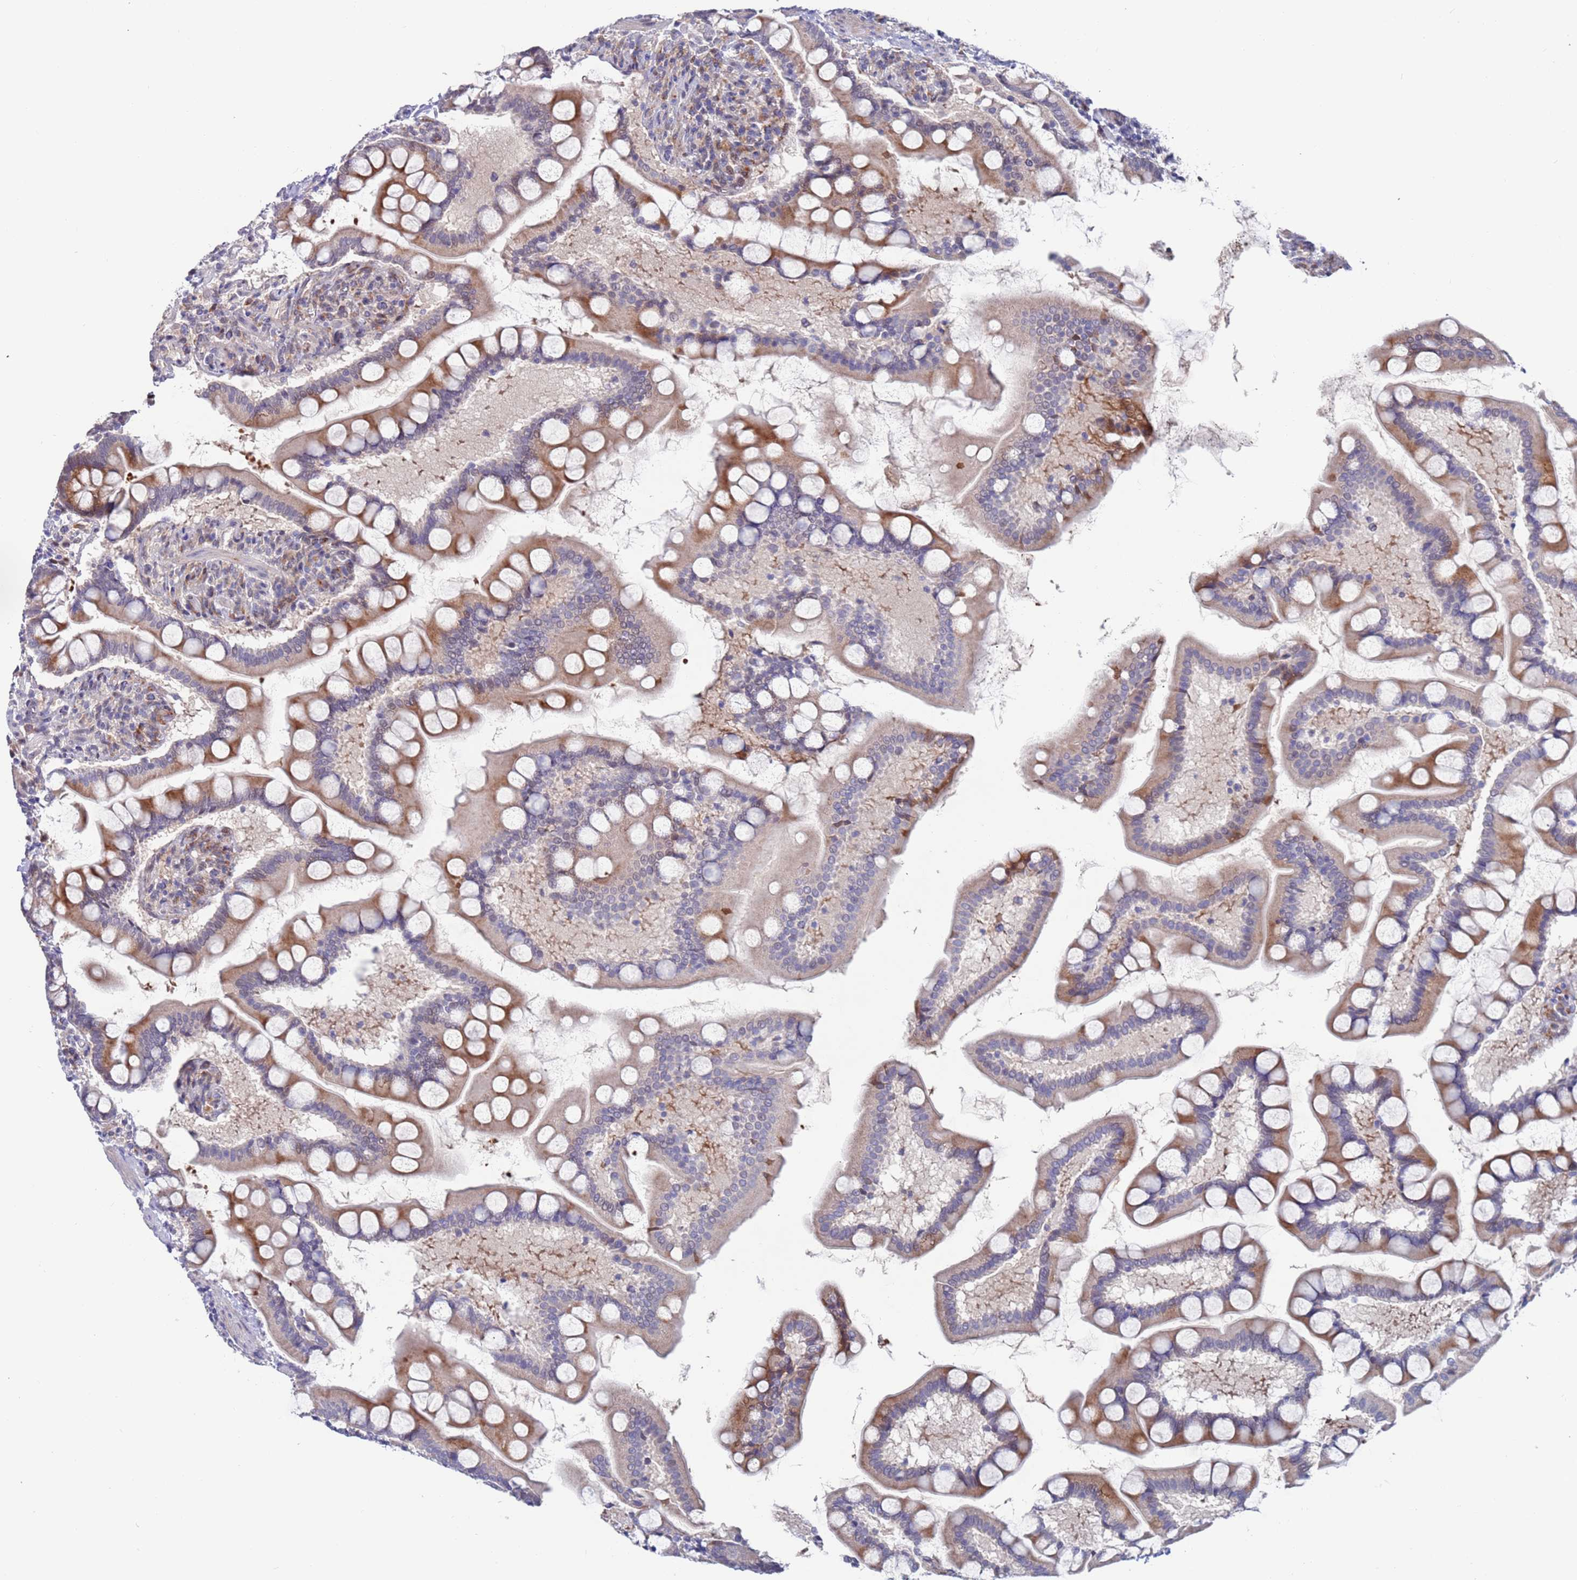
{"staining": {"intensity": "moderate", "quantity": ">75%", "location": "cytoplasmic/membranous"}, "tissue": "small intestine", "cell_type": "Glandular cells", "image_type": "normal", "snomed": [{"axis": "morphology", "description": "Normal tissue, NOS"}, {"axis": "topography", "description": "Small intestine"}], "caption": "Immunohistochemistry histopathology image of benign small intestine: small intestine stained using IHC shows medium levels of moderate protein expression localized specifically in the cytoplasmic/membranous of glandular cells, appearing as a cytoplasmic/membranous brown color.", "gene": "FBXO27", "patient": {"sex": "male", "age": 41}}